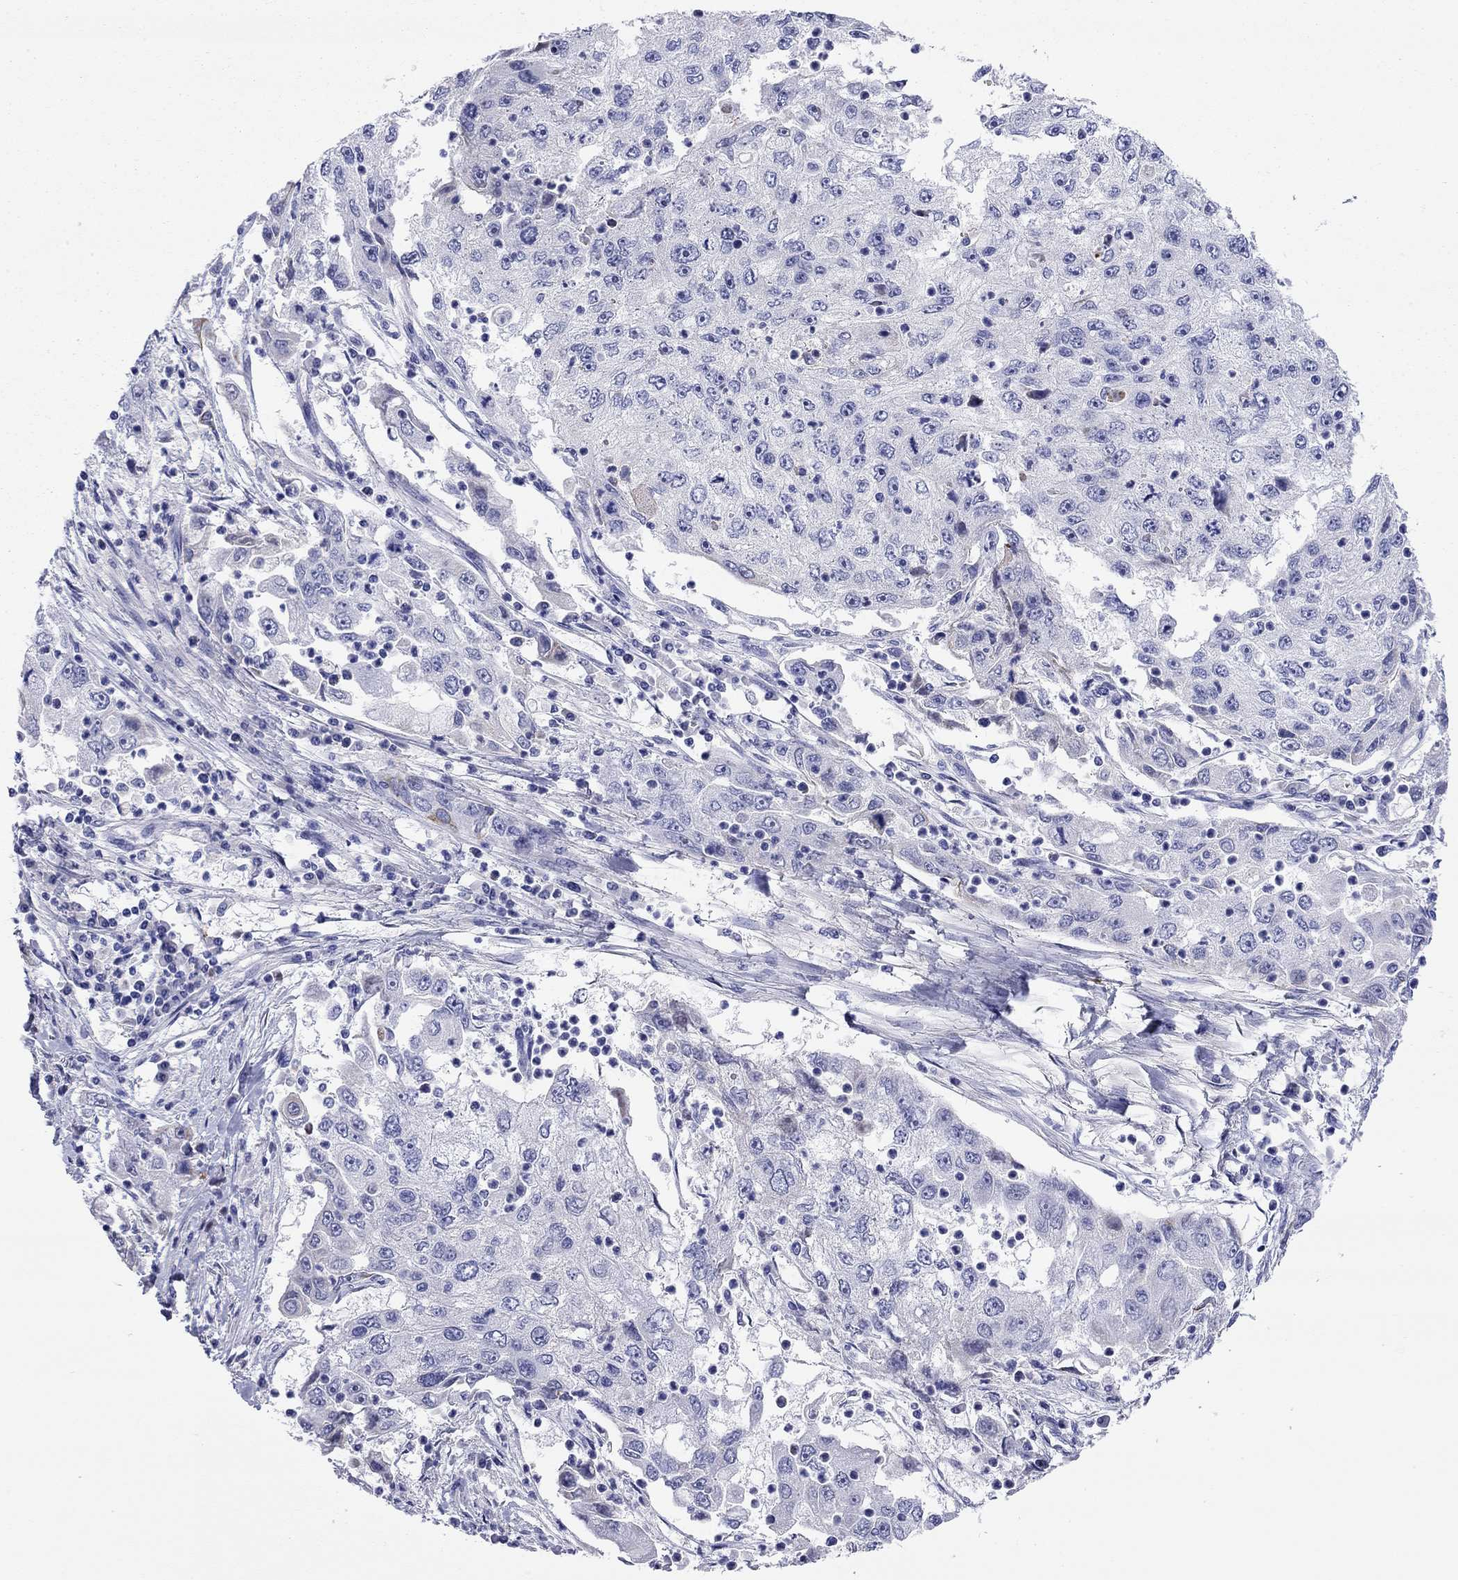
{"staining": {"intensity": "negative", "quantity": "none", "location": "none"}, "tissue": "cervical cancer", "cell_type": "Tumor cells", "image_type": "cancer", "snomed": [{"axis": "morphology", "description": "Squamous cell carcinoma, NOS"}, {"axis": "topography", "description": "Cervix"}], "caption": "This is a photomicrograph of immunohistochemistry (IHC) staining of cervical cancer, which shows no staining in tumor cells.", "gene": "CMYA5", "patient": {"sex": "female", "age": 36}}